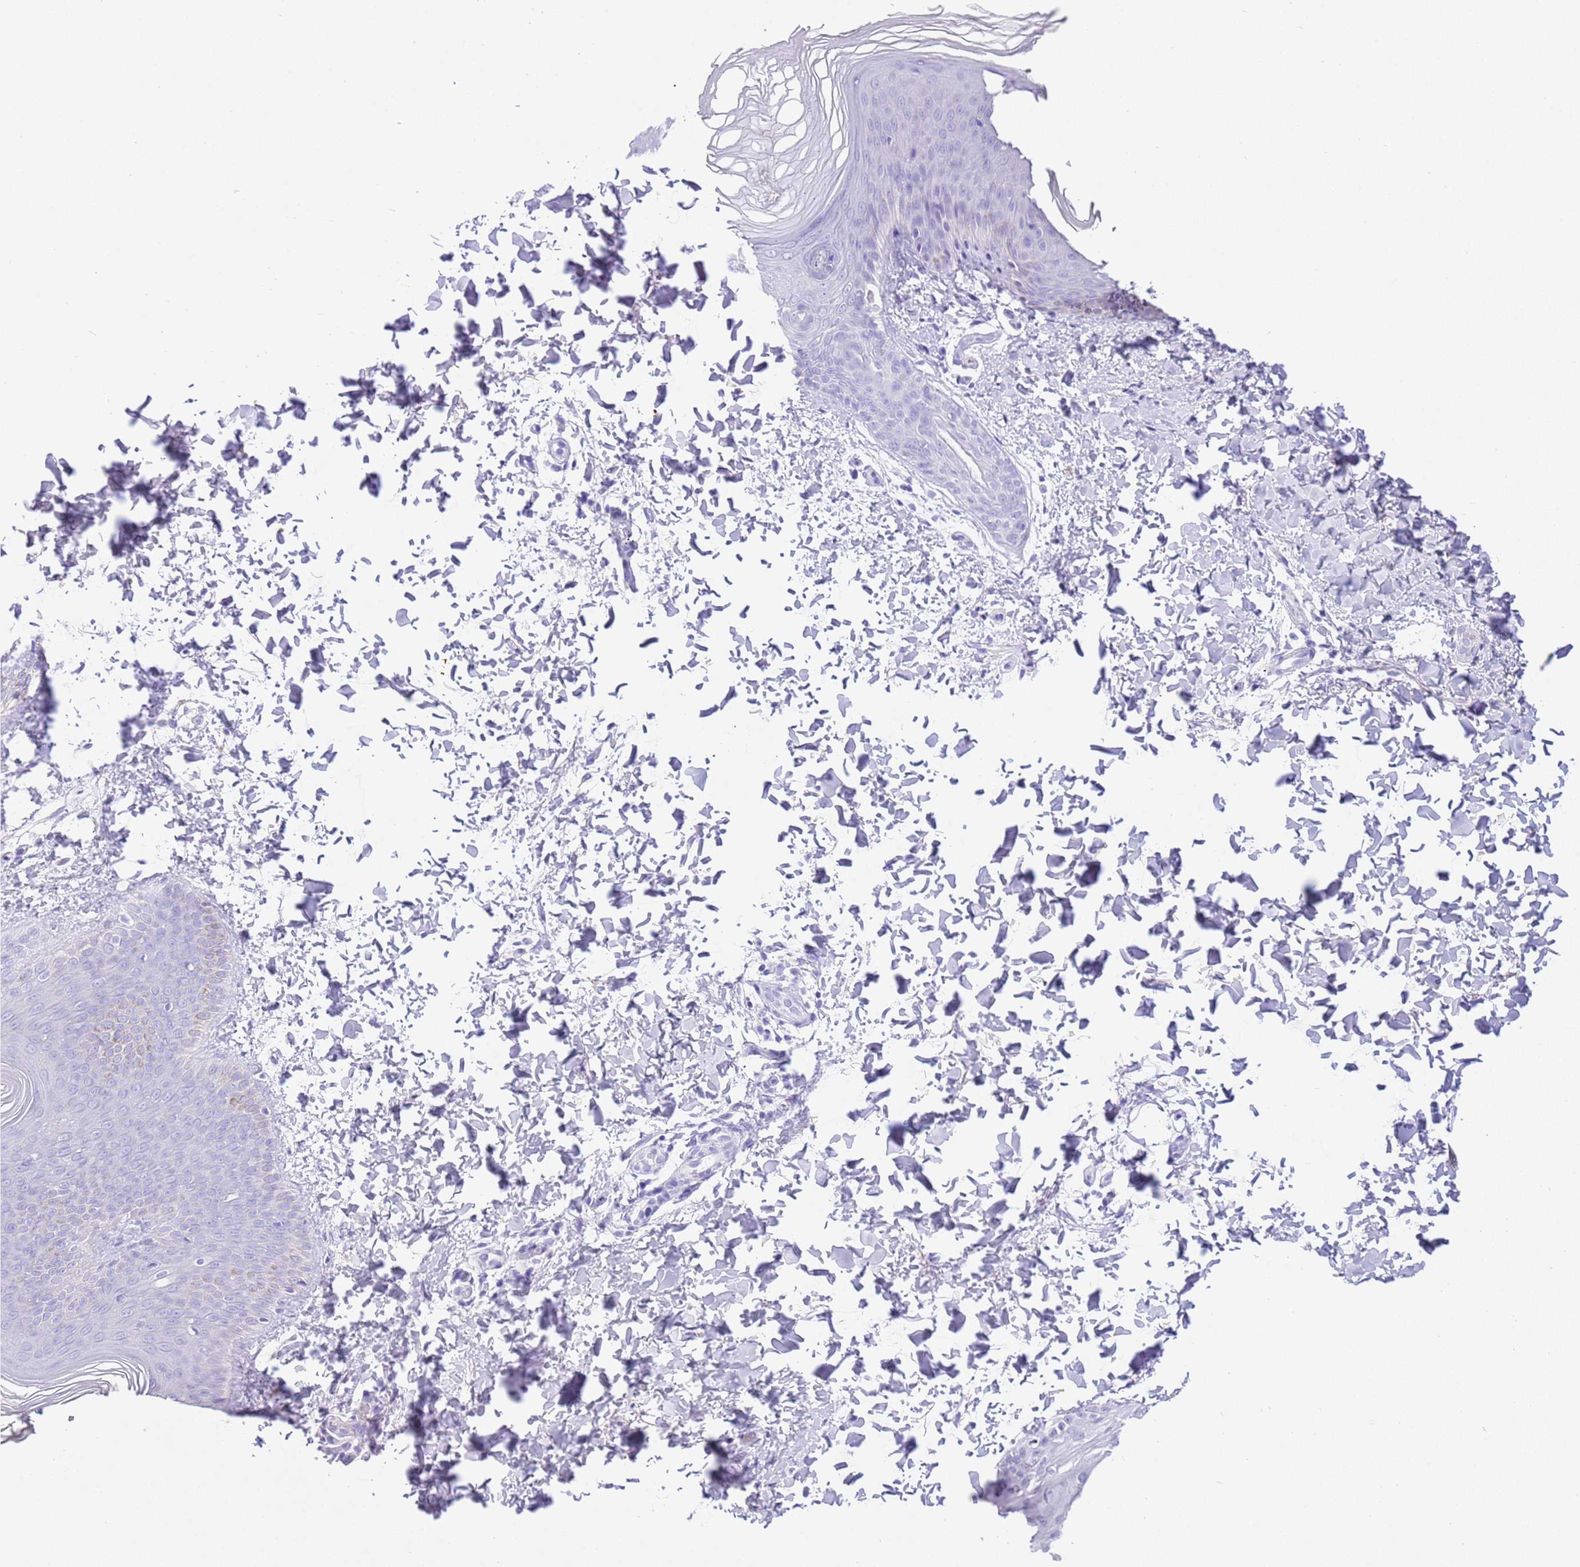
{"staining": {"intensity": "negative", "quantity": "none", "location": "none"}, "tissue": "skin", "cell_type": "Epidermal cells", "image_type": "normal", "snomed": [{"axis": "morphology", "description": "Normal tissue, NOS"}, {"axis": "morphology", "description": "Inflammation, NOS"}, {"axis": "topography", "description": "Soft tissue"}, {"axis": "topography", "description": "Anal"}], "caption": "The image demonstrates no significant staining in epidermal cells of skin.", "gene": "CPB1", "patient": {"sex": "female", "age": 15}}